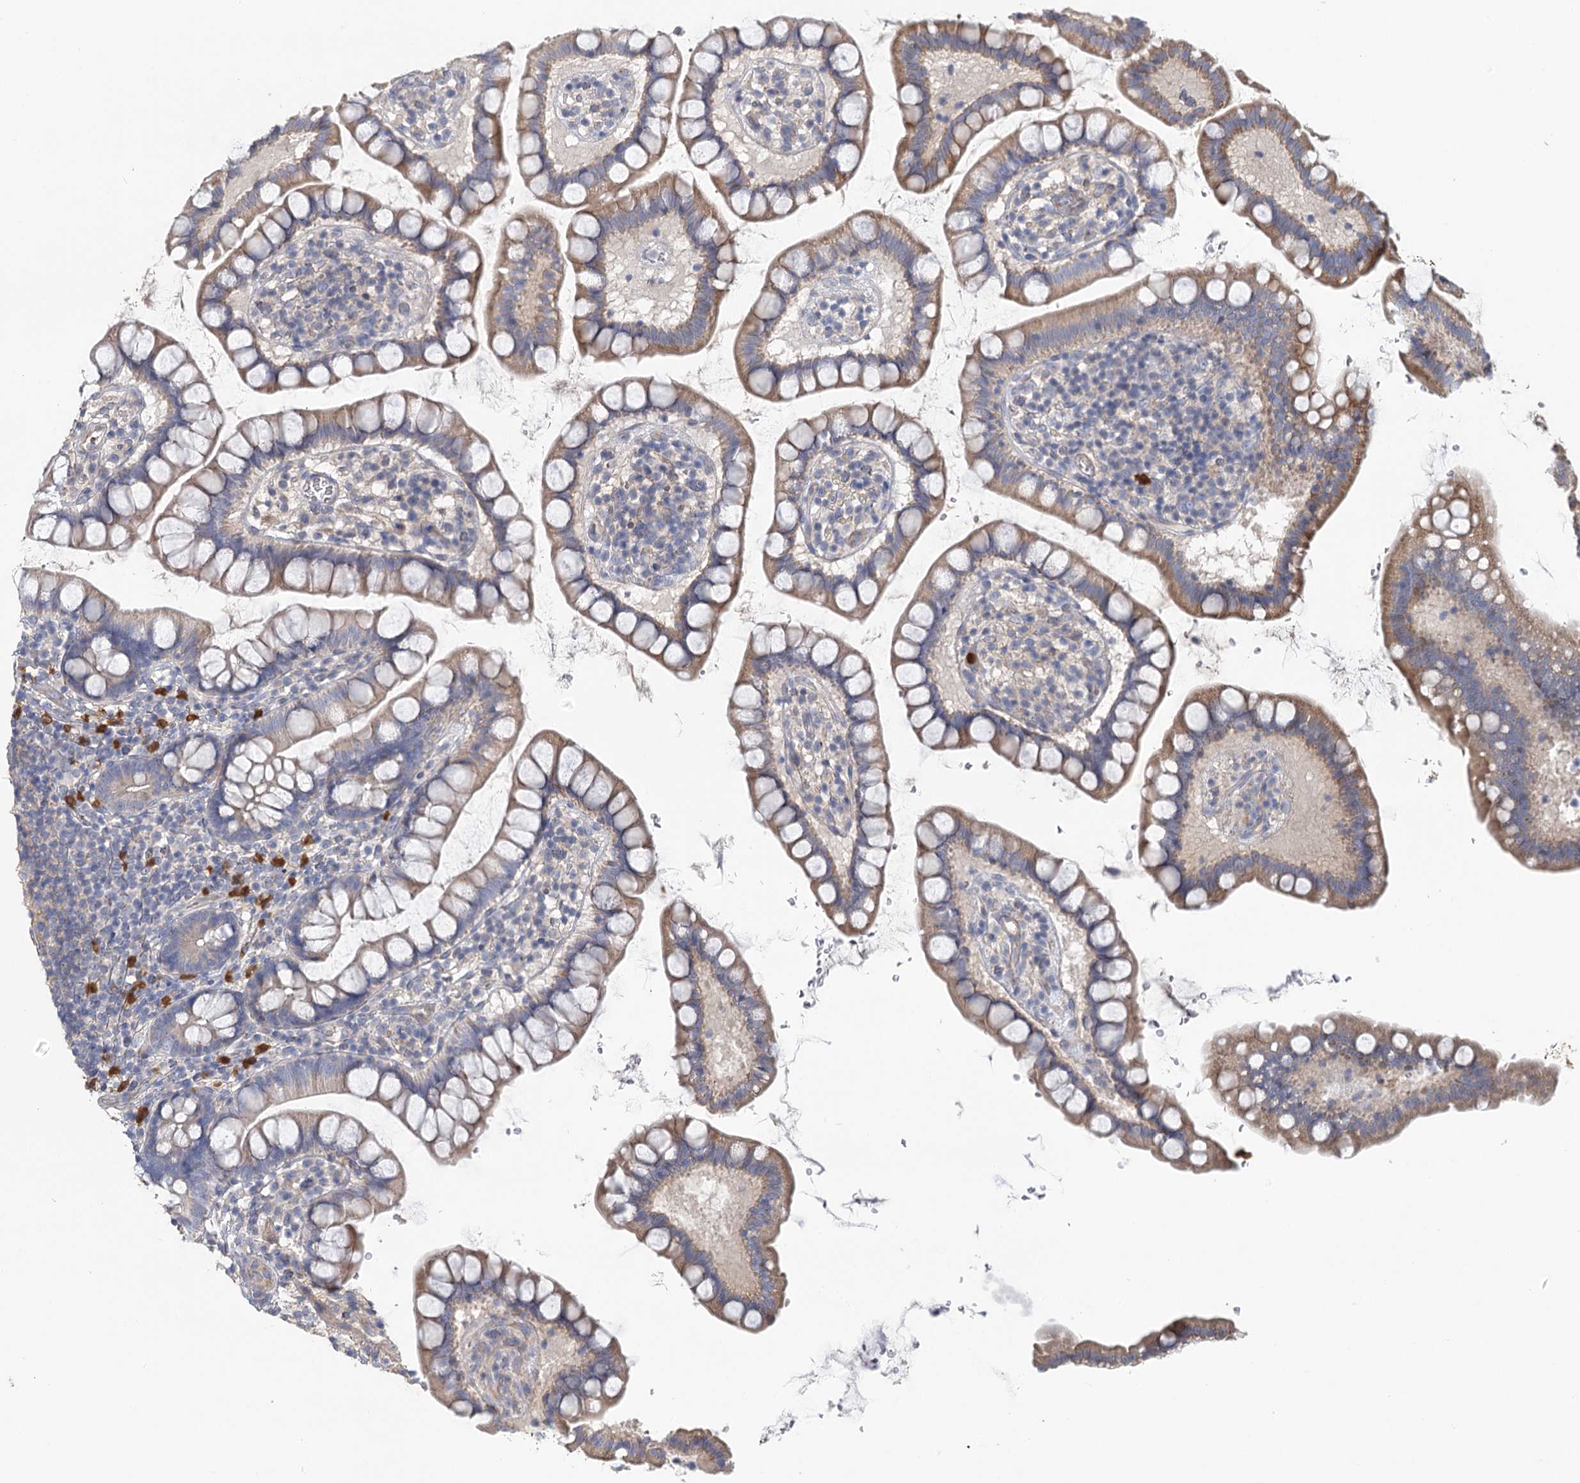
{"staining": {"intensity": "moderate", "quantity": "<25%", "location": "cytoplasmic/membranous"}, "tissue": "small intestine", "cell_type": "Glandular cells", "image_type": "normal", "snomed": [{"axis": "morphology", "description": "Normal tissue, NOS"}, {"axis": "topography", "description": "Small intestine"}], "caption": "Glandular cells display moderate cytoplasmic/membranous positivity in about <25% of cells in unremarkable small intestine. Ihc stains the protein in brown and the nuclei are stained blue.", "gene": "EPB41L5", "patient": {"sex": "female", "age": 84}}